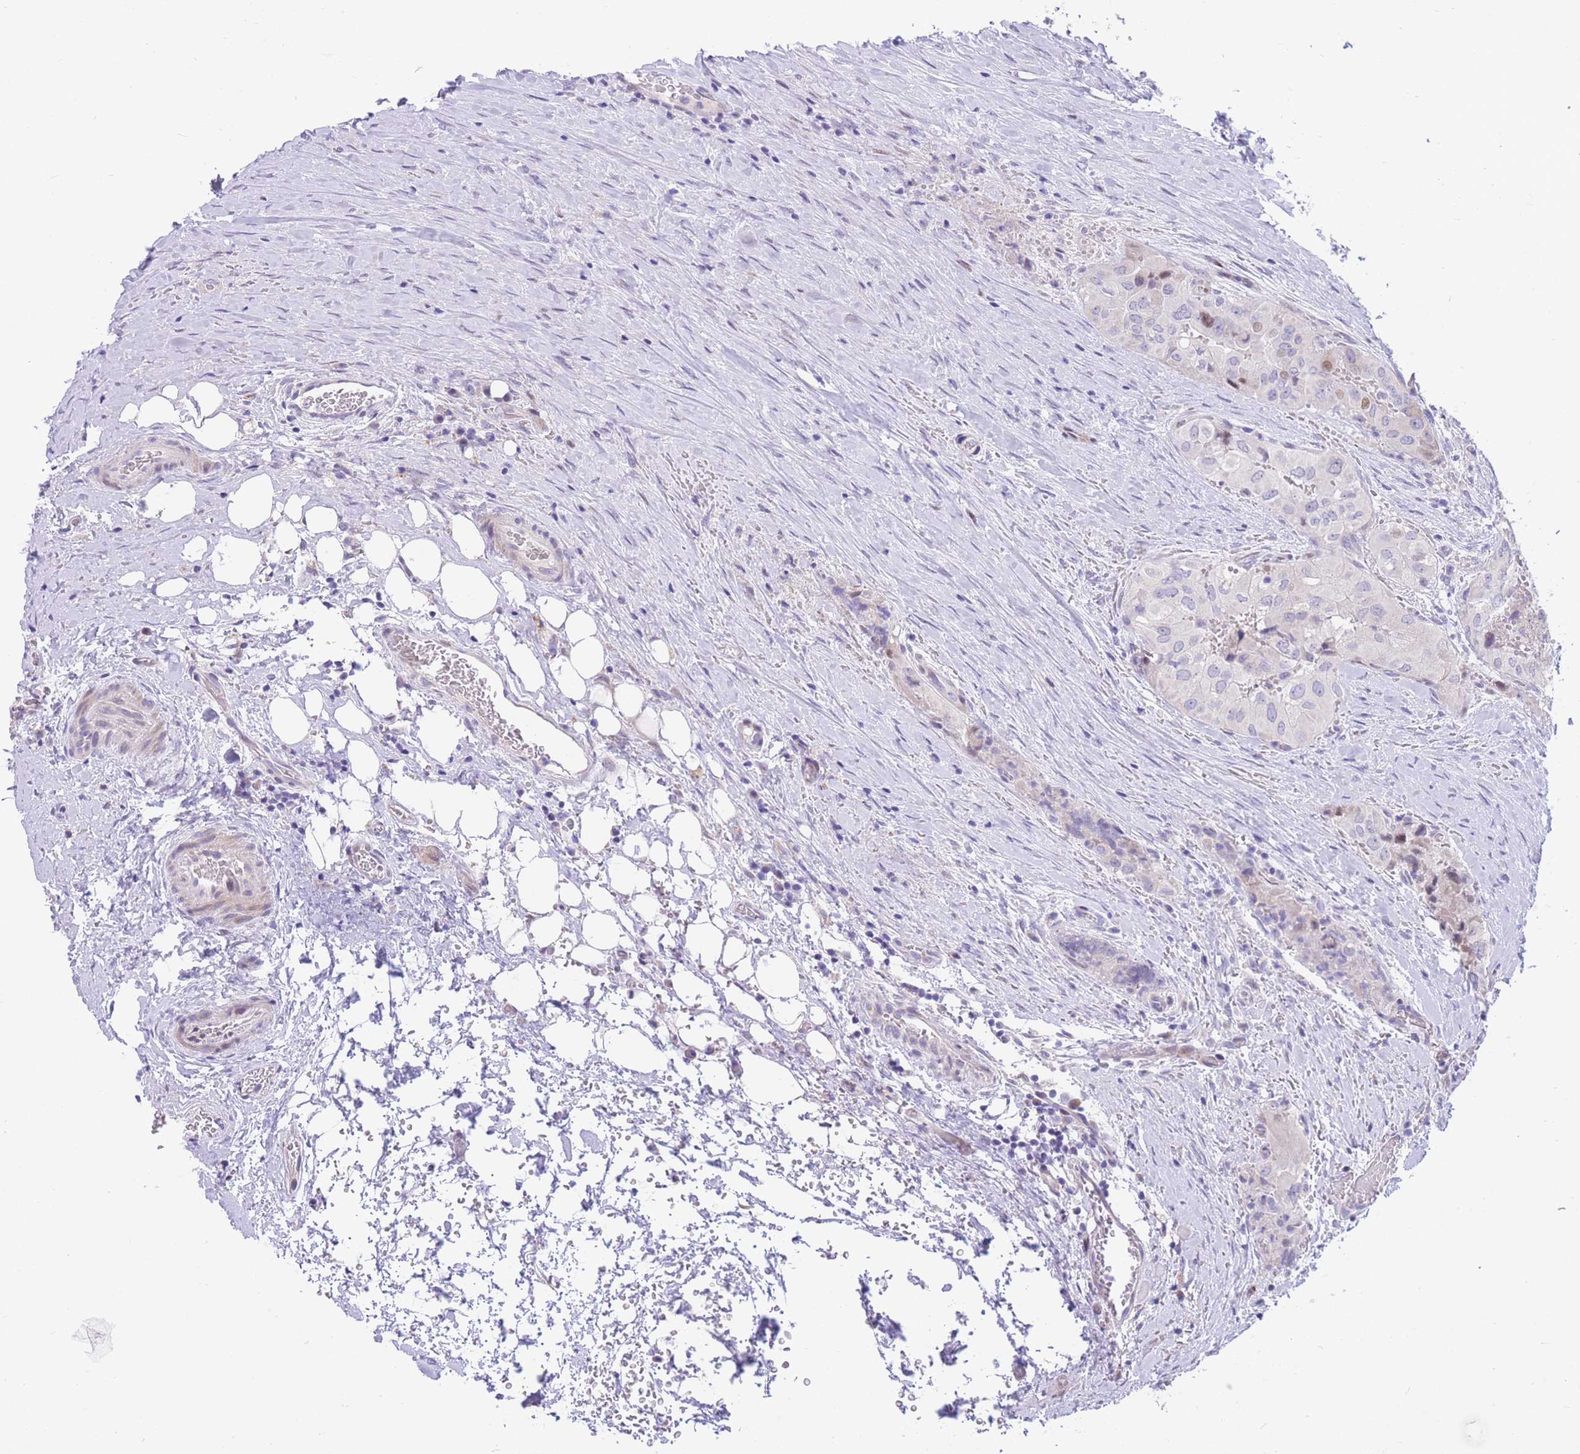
{"staining": {"intensity": "negative", "quantity": "none", "location": "none"}, "tissue": "thyroid cancer", "cell_type": "Tumor cells", "image_type": "cancer", "snomed": [{"axis": "morphology", "description": "Papillary adenocarcinoma, NOS"}, {"axis": "topography", "description": "Thyroid gland"}], "caption": "An immunohistochemistry (IHC) photomicrograph of thyroid cancer is shown. There is no staining in tumor cells of thyroid cancer.", "gene": "SHCBP1", "patient": {"sex": "female", "age": 59}}